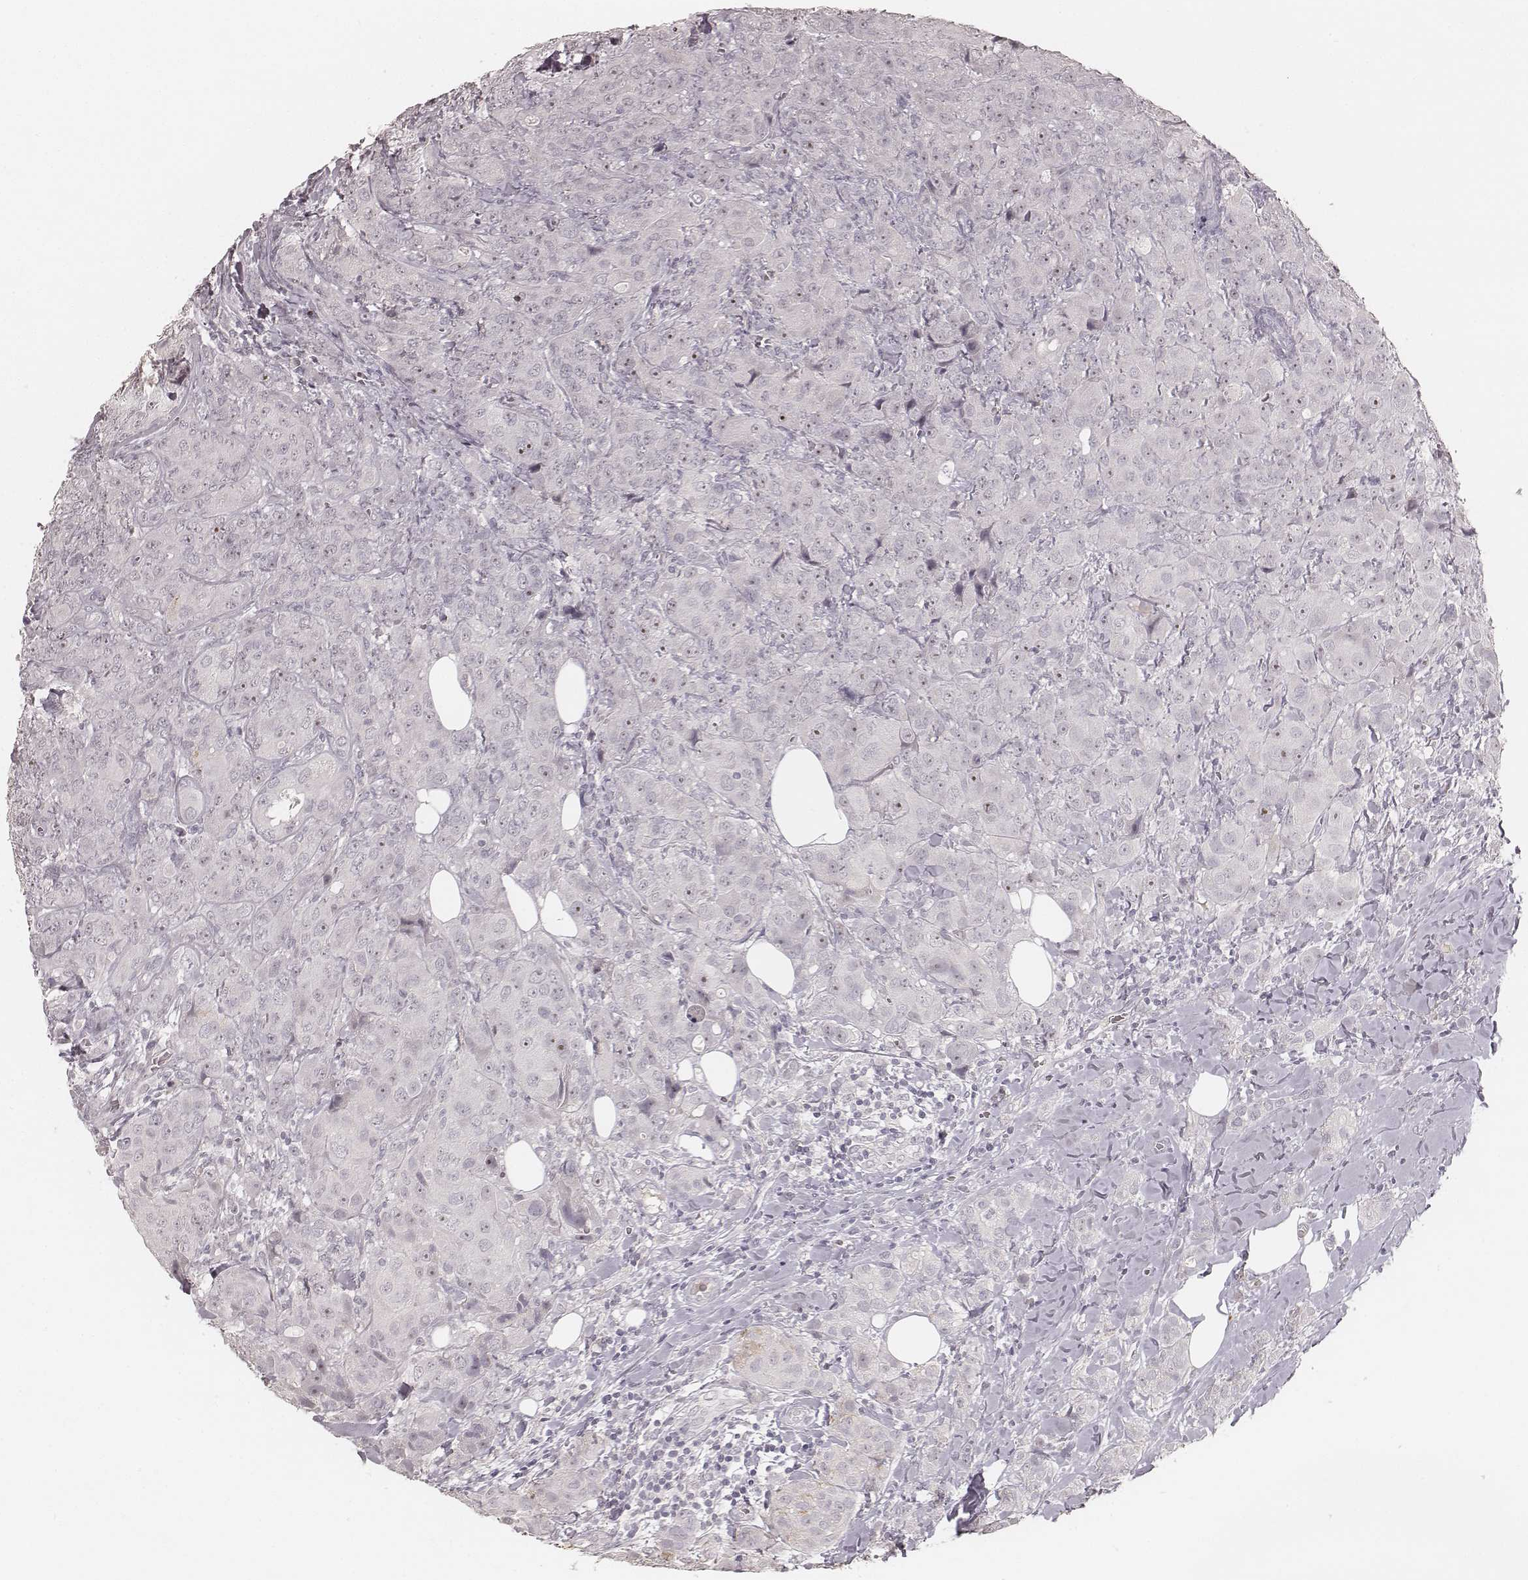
{"staining": {"intensity": "negative", "quantity": "none", "location": "none"}, "tissue": "breast cancer", "cell_type": "Tumor cells", "image_type": "cancer", "snomed": [{"axis": "morphology", "description": "Duct carcinoma"}, {"axis": "topography", "description": "Breast"}], "caption": "Human infiltrating ductal carcinoma (breast) stained for a protein using IHC reveals no positivity in tumor cells.", "gene": "MADCAM1", "patient": {"sex": "female", "age": 43}}